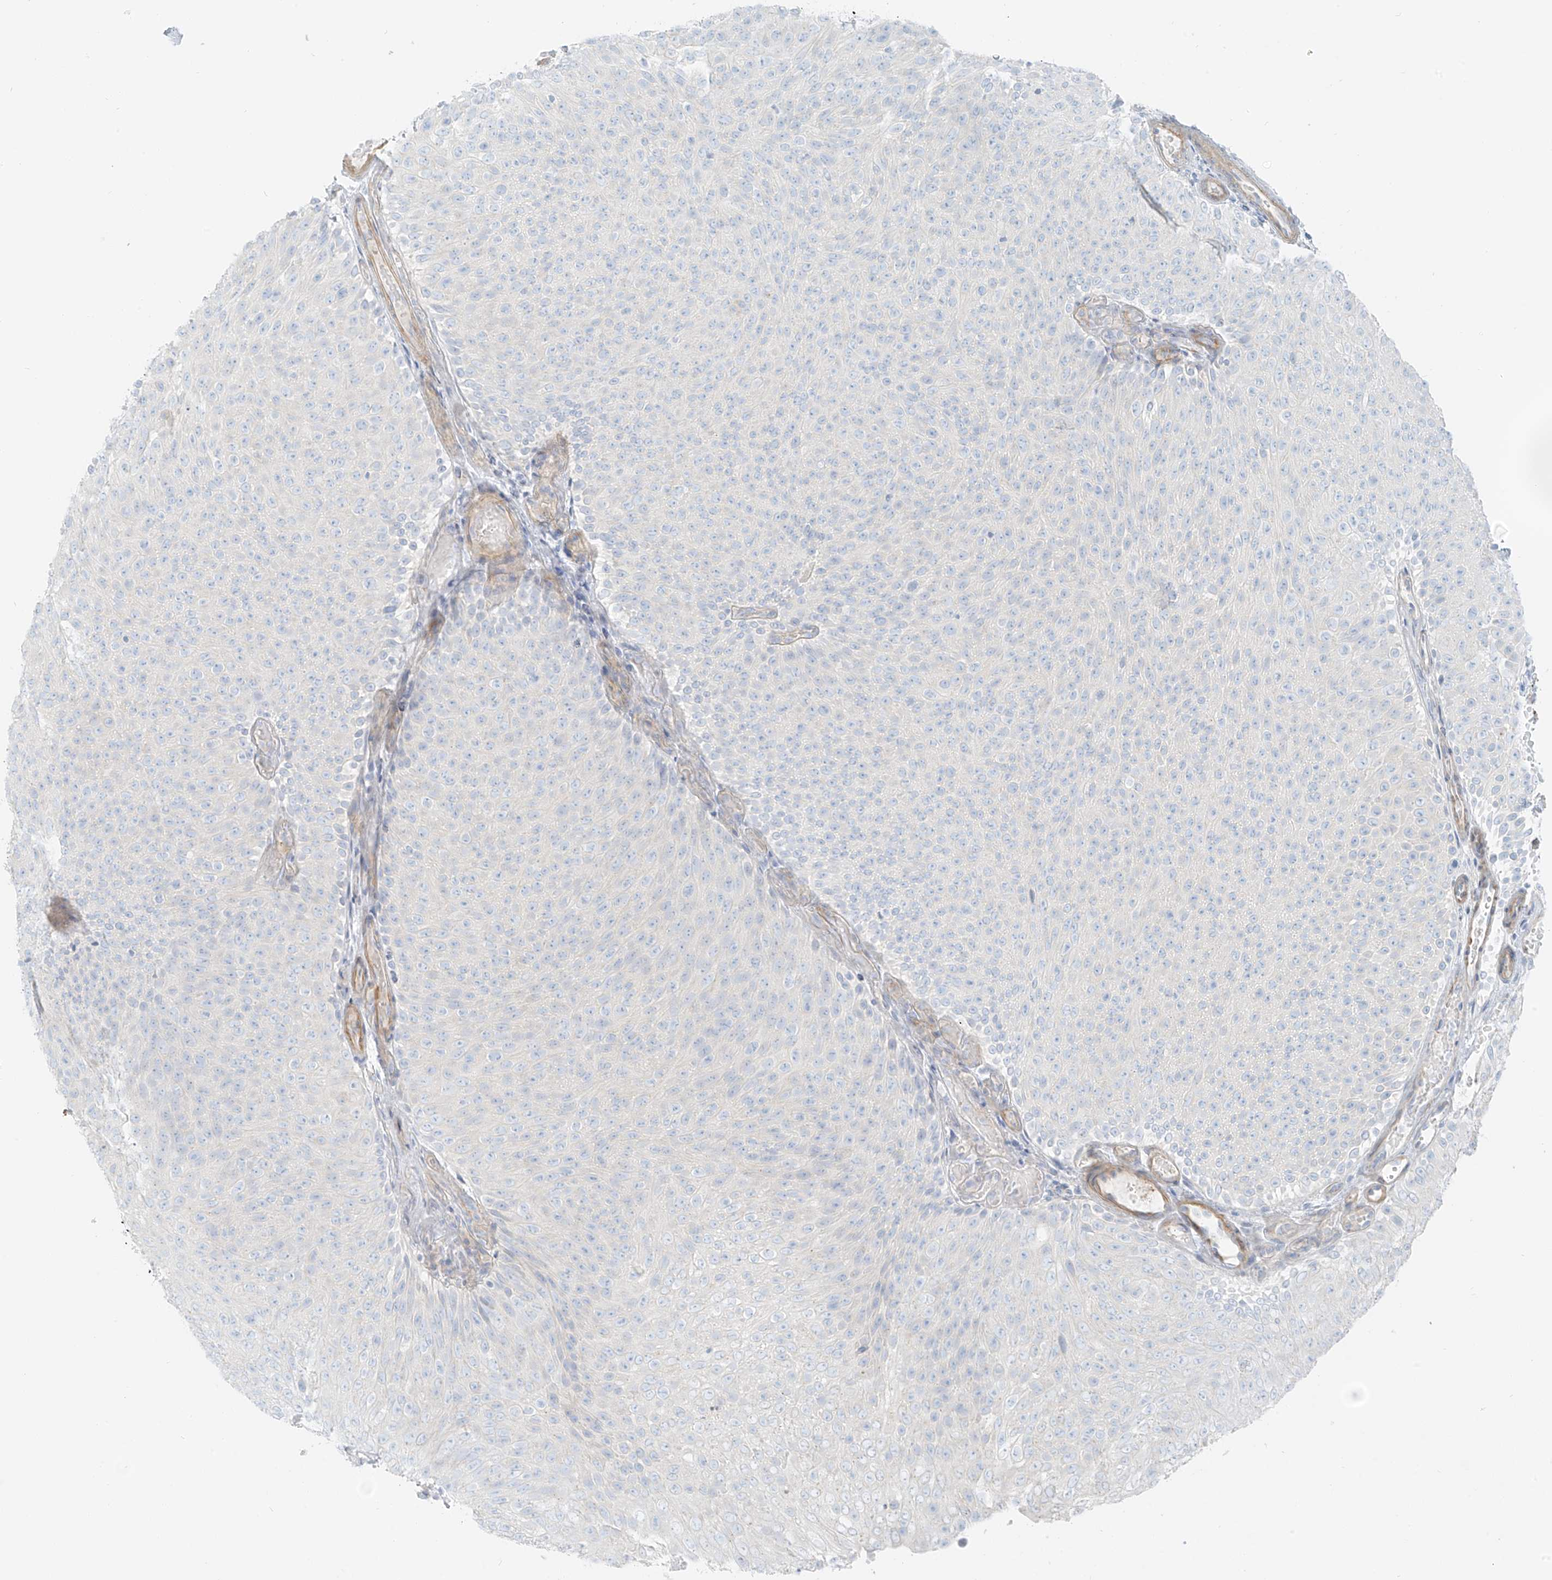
{"staining": {"intensity": "negative", "quantity": "none", "location": "none"}, "tissue": "urothelial cancer", "cell_type": "Tumor cells", "image_type": "cancer", "snomed": [{"axis": "morphology", "description": "Urothelial carcinoma, Low grade"}, {"axis": "topography", "description": "Urinary bladder"}], "caption": "An IHC image of urothelial cancer is shown. There is no staining in tumor cells of urothelial cancer.", "gene": "SMCP", "patient": {"sex": "male", "age": 78}}